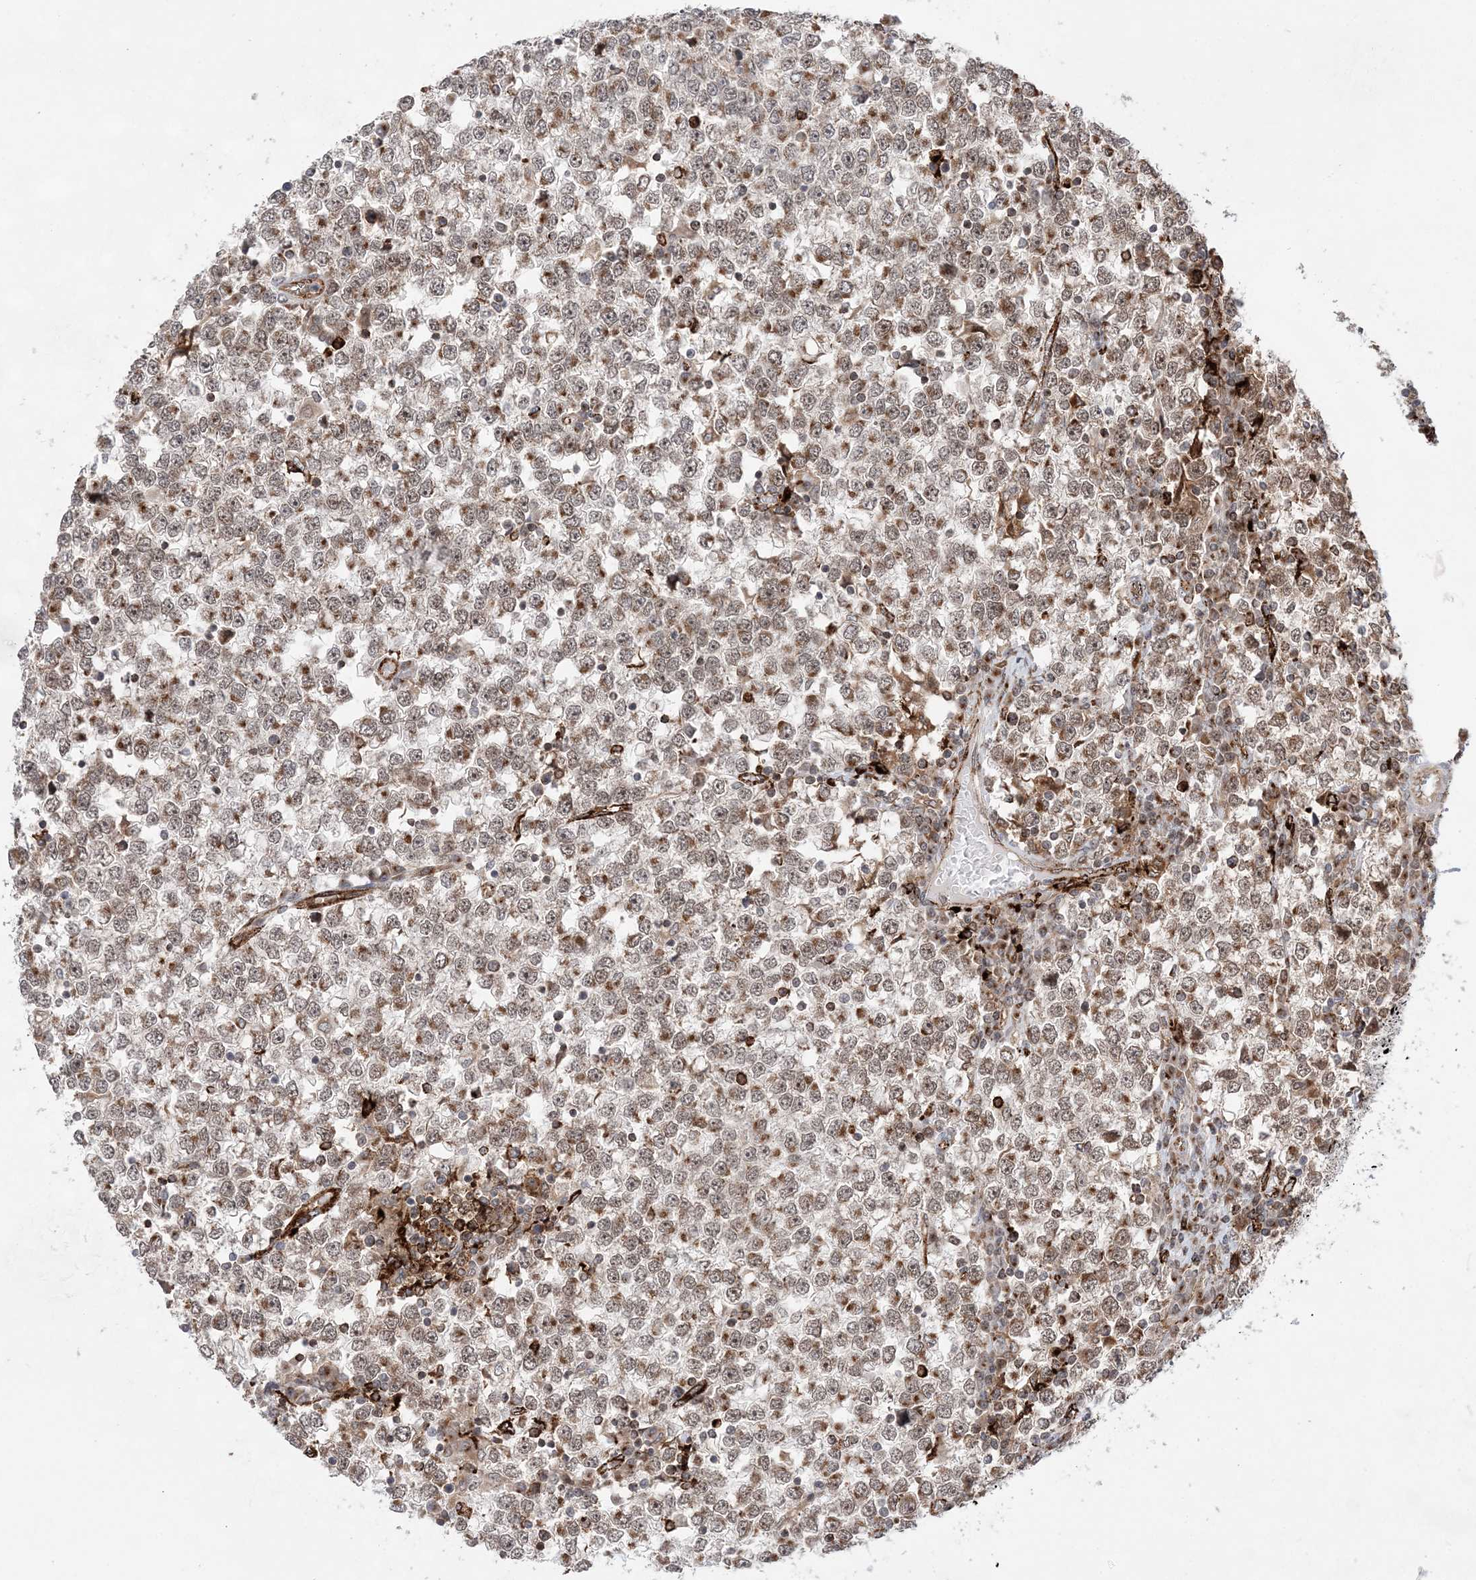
{"staining": {"intensity": "moderate", "quantity": ">75%", "location": "cytoplasmic/membranous"}, "tissue": "testis cancer", "cell_type": "Tumor cells", "image_type": "cancer", "snomed": [{"axis": "morphology", "description": "Seminoma, NOS"}, {"axis": "topography", "description": "Testis"}], "caption": "A high-resolution histopathology image shows immunohistochemistry (IHC) staining of testis cancer, which shows moderate cytoplasmic/membranous expression in about >75% of tumor cells.", "gene": "ANAPC15", "patient": {"sex": "male", "age": 65}}